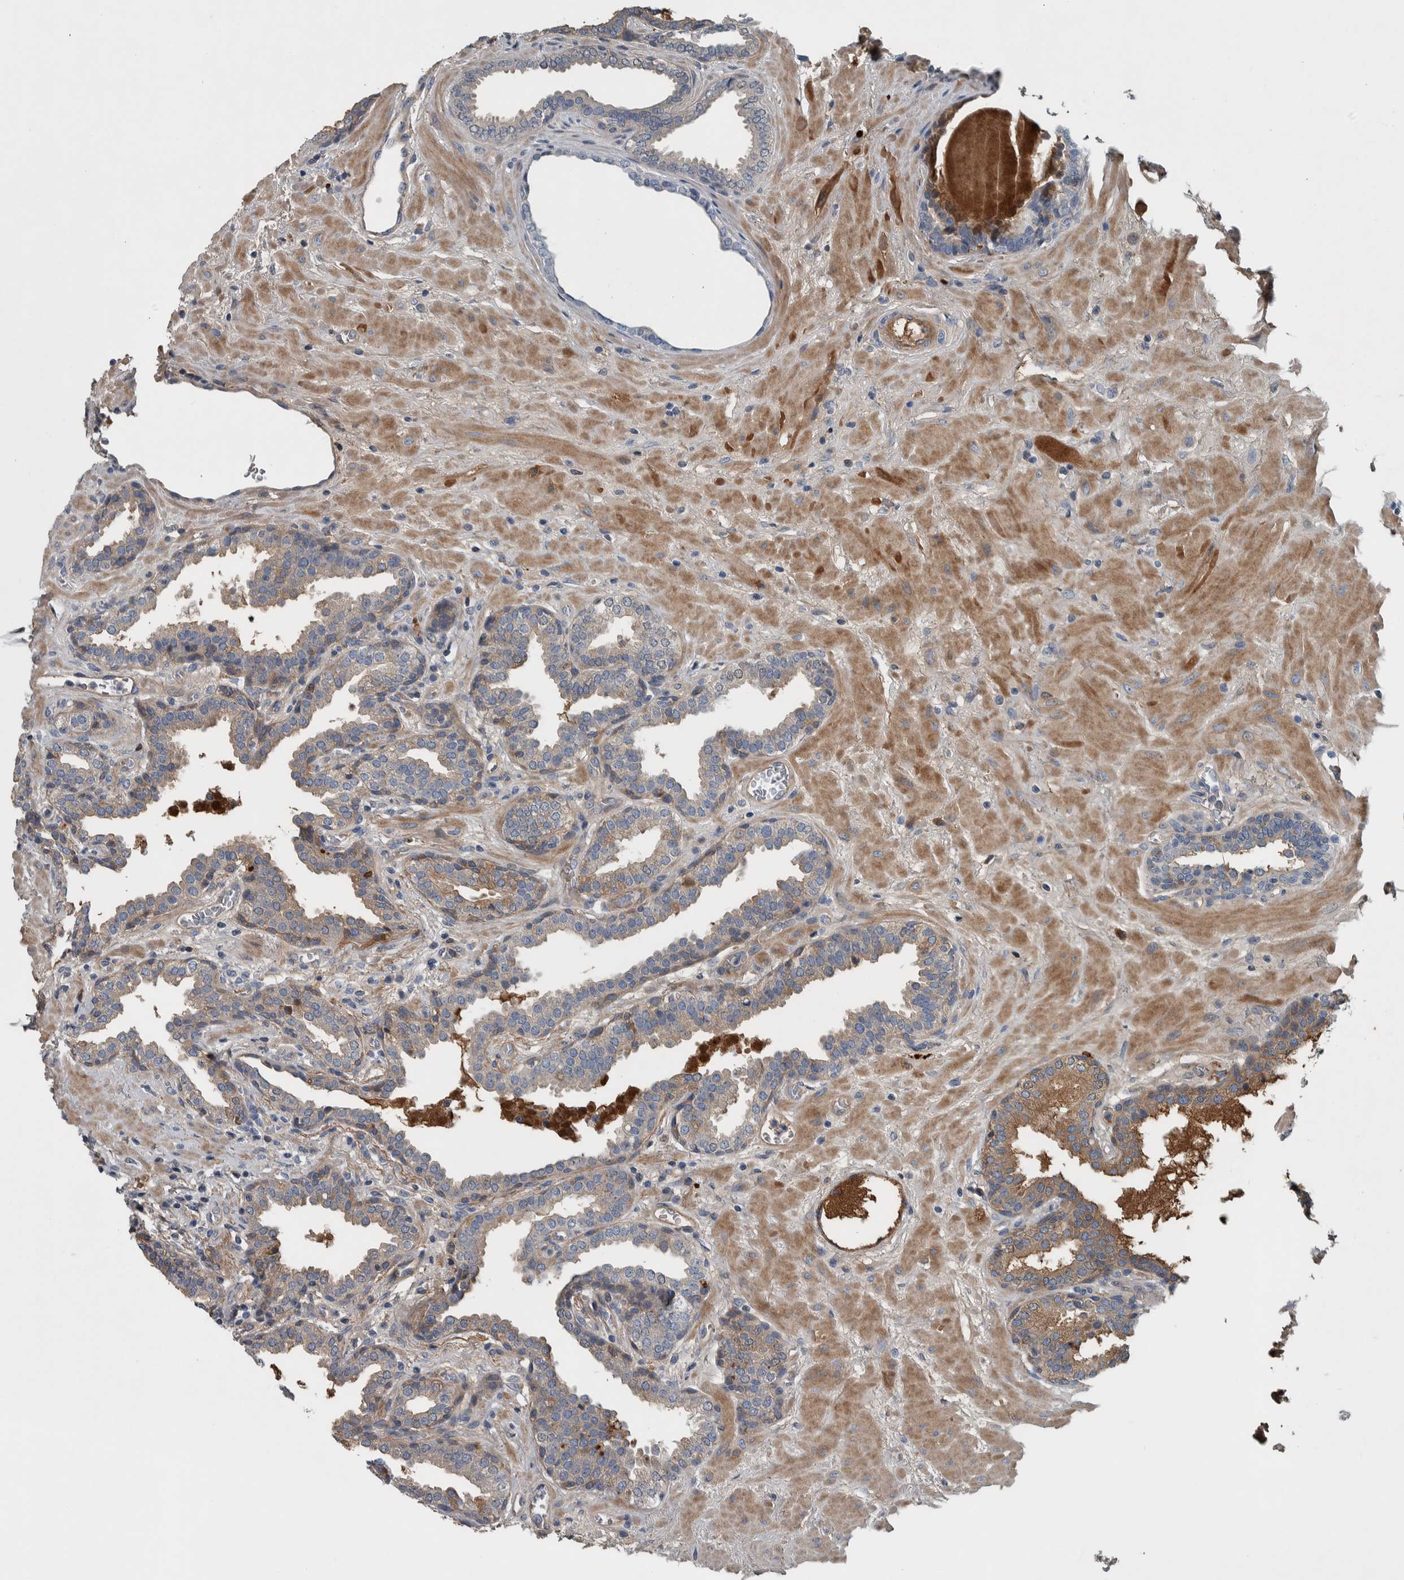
{"staining": {"intensity": "weak", "quantity": "25%-75%", "location": "cytoplasmic/membranous,nuclear"}, "tissue": "prostate", "cell_type": "Glandular cells", "image_type": "normal", "snomed": [{"axis": "morphology", "description": "Normal tissue, NOS"}, {"axis": "topography", "description": "Prostate"}], "caption": "IHC (DAB (3,3'-diaminobenzidine)) staining of normal prostate exhibits weak cytoplasmic/membranous,nuclear protein staining in about 25%-75% of glandular cells.", "gene": "SERPINC1", "patient": {"sex": "male", "age": 51}}